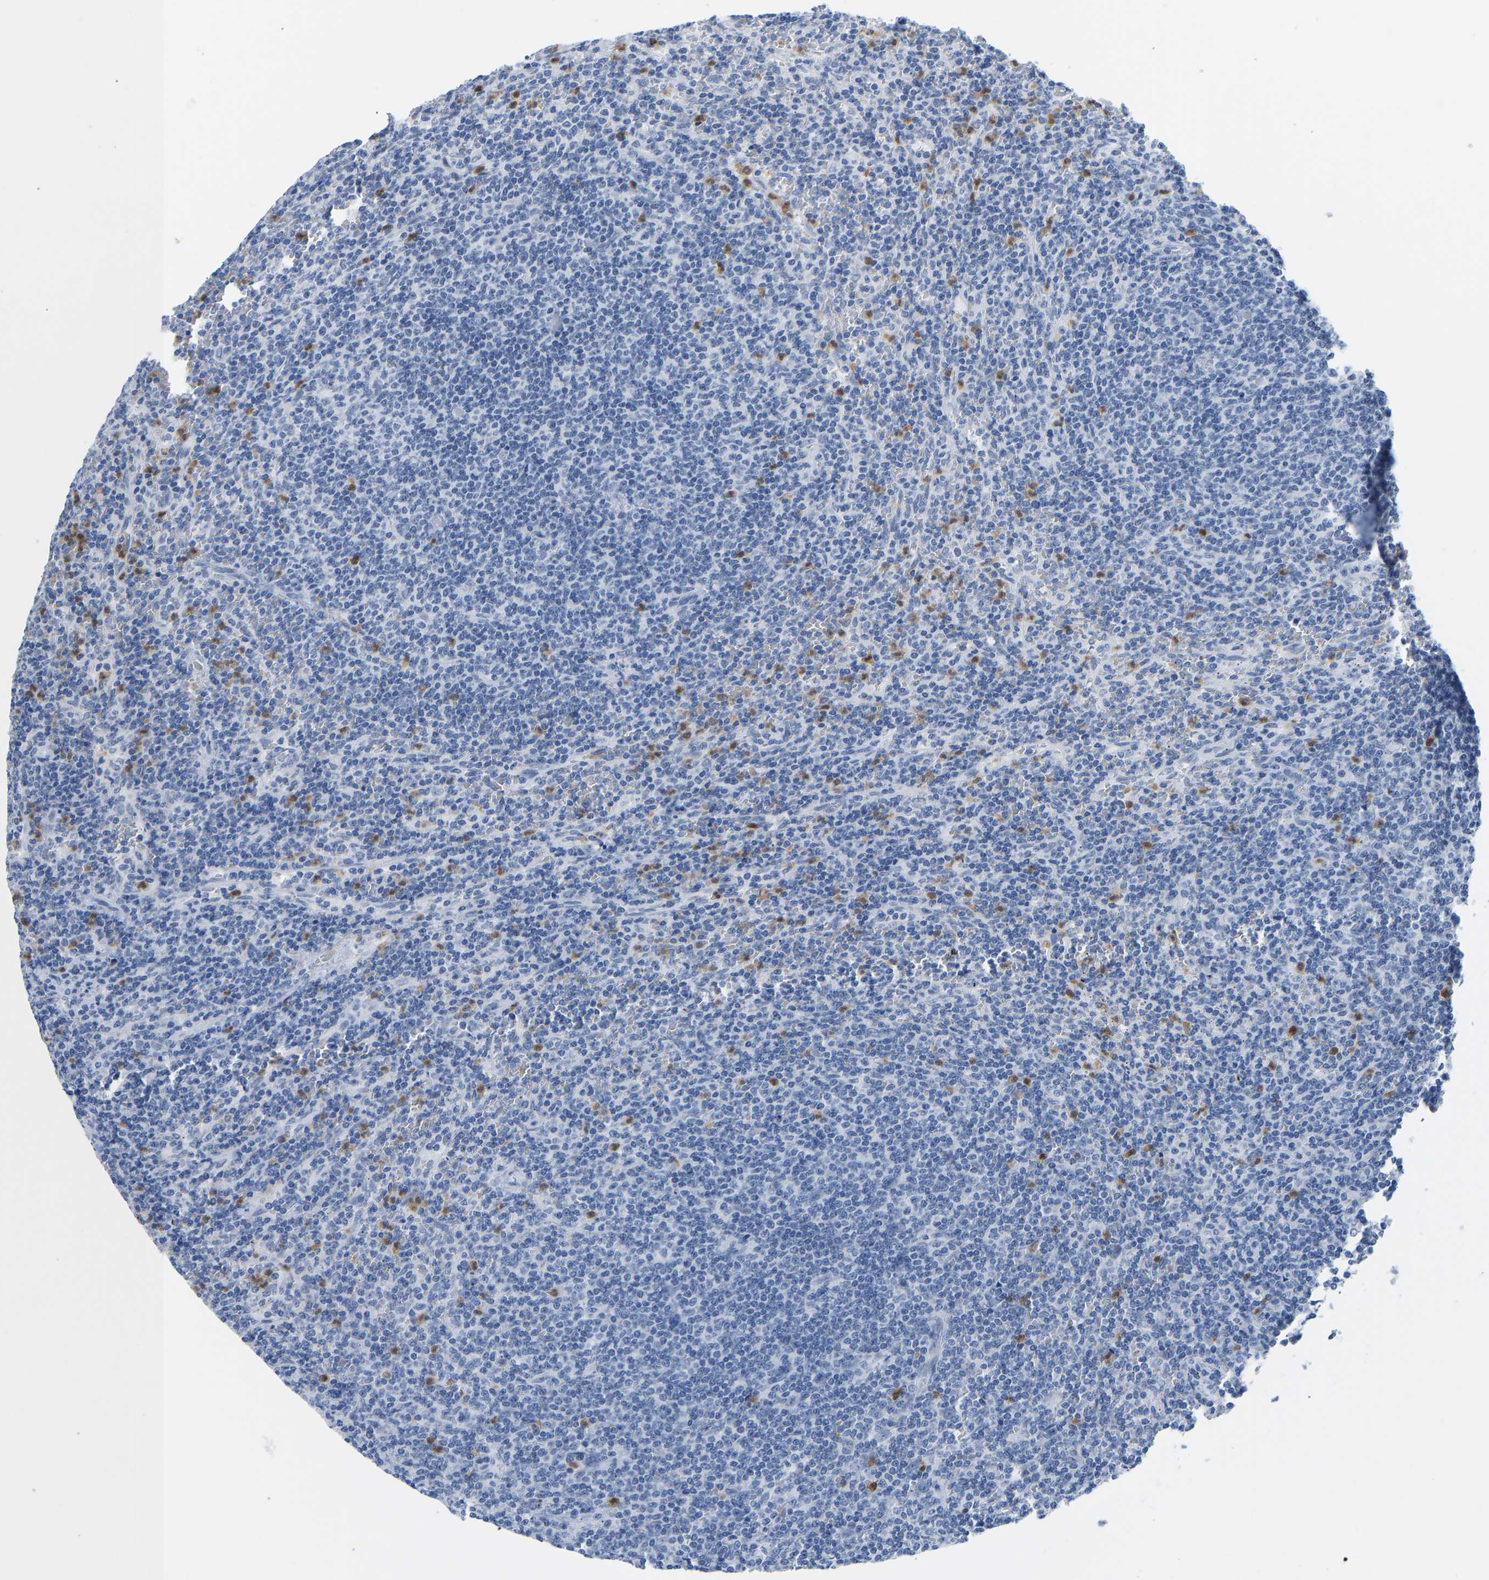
{"staining": {"intensity": "negative", "quantity": "none", "location": "none"}, "tissue": "lymphoma", "cell_type": "Tumor cells", "image_type": "cancer", "snomed": [{"axis": "morphology", "description": "Malignant lymphoma, non-Hodgkin's type, Low grade"}, {"axis": "topography", "description": "Spleen"}], "caption": "IHC micrograph of neoplastic tissue: low-grade malignant lymphoma, non-Hodgkin's type stained with DAB exhibits no significant protein expression in tumor cells.", "gene": "TXNDC2", "patient": {"sex": "female", "age": 50}}